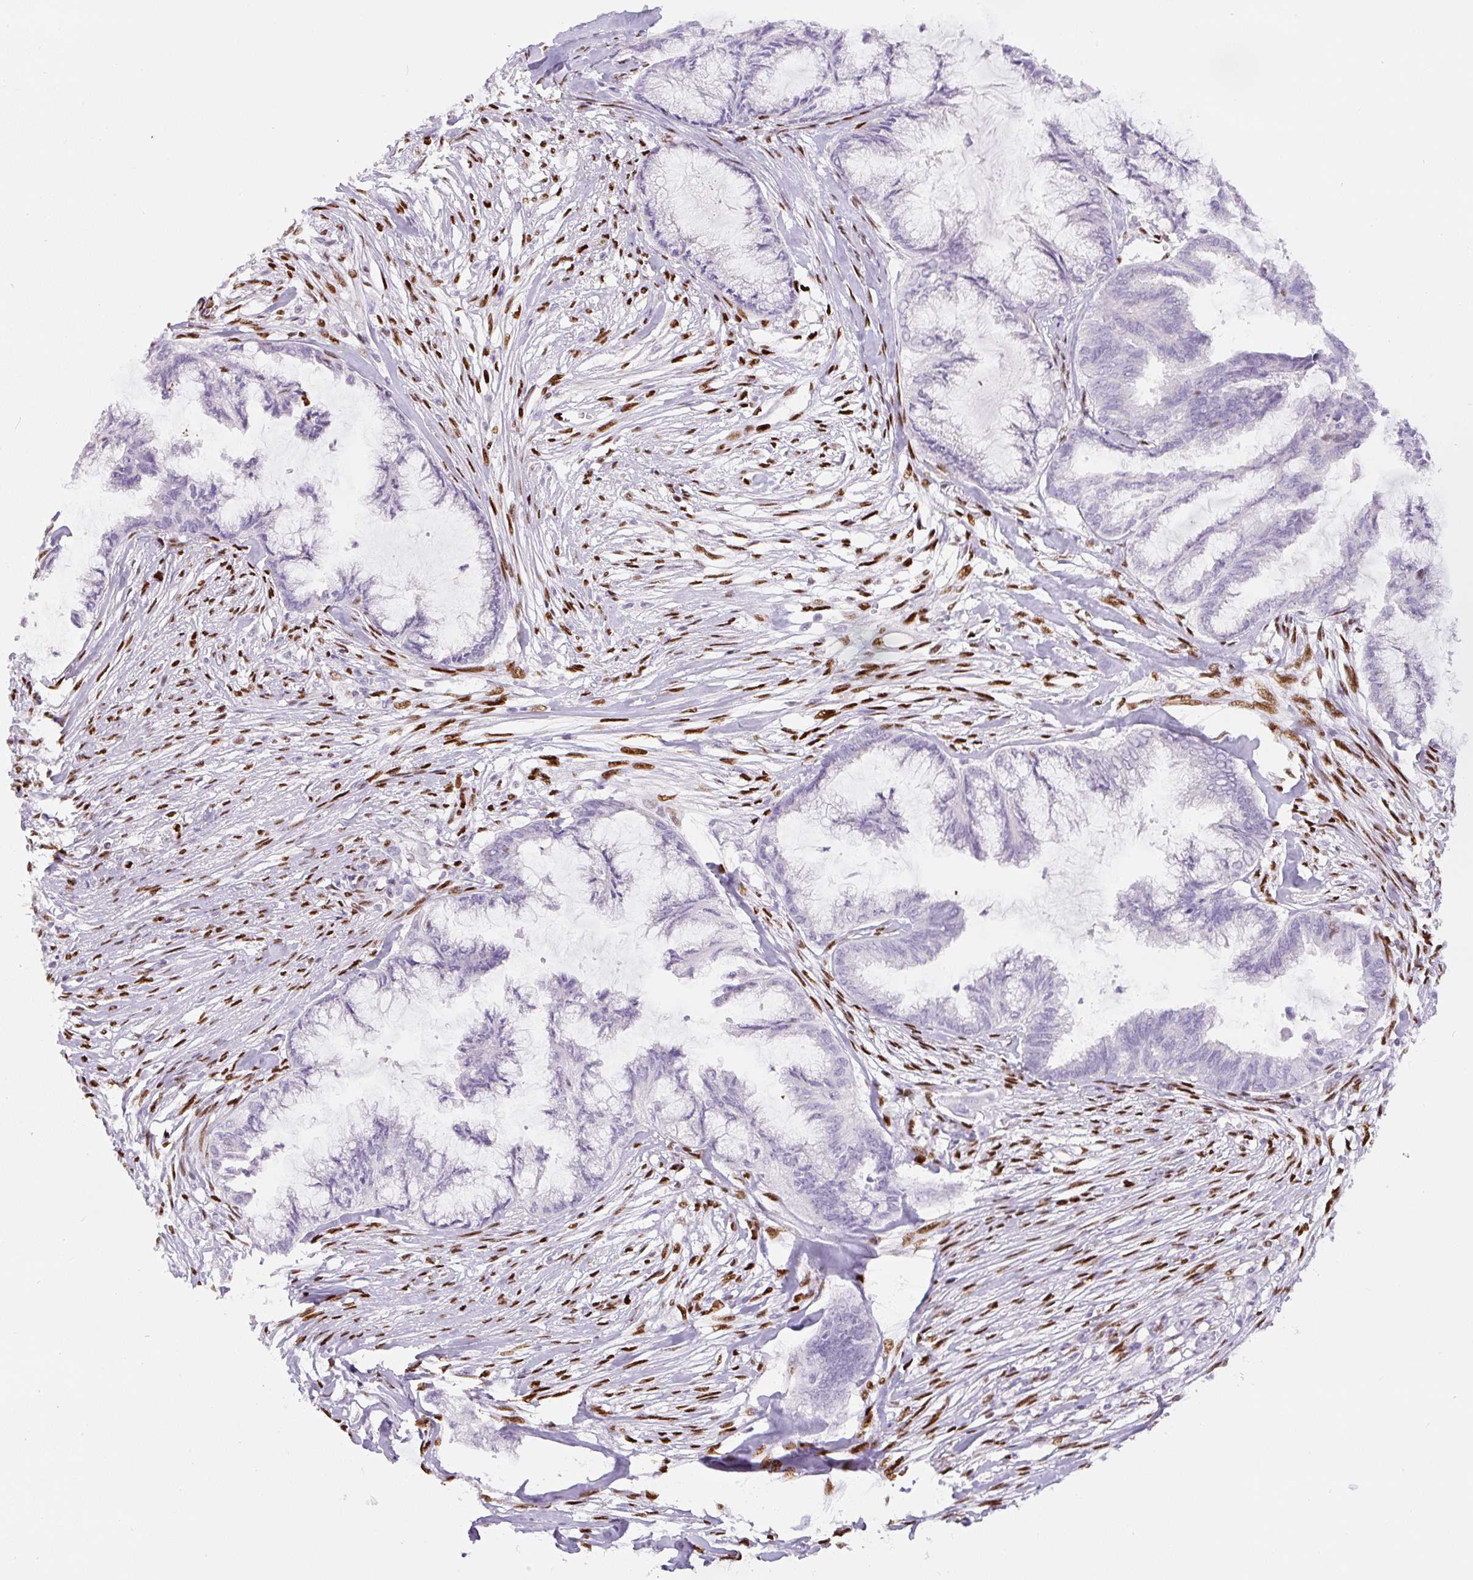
{"staining": {"intensity": "negative", "quantity": "none", "location": "none"}, "tissue": "endometrial cancer", "cell_type": "Tumor cells", "image_type": "cancer", "snomed": [{"axis": "morphology", "description": "Adenocarcinoma, NOS"}, {"axis": "topography", "description": "Endometrium"}], "caption": "Immunohistochemical staining of endometrial cancer shows no significant expression in tumor cells.", "gene": "ZEB1", "patient": {"sex": "female", "age": 86}}